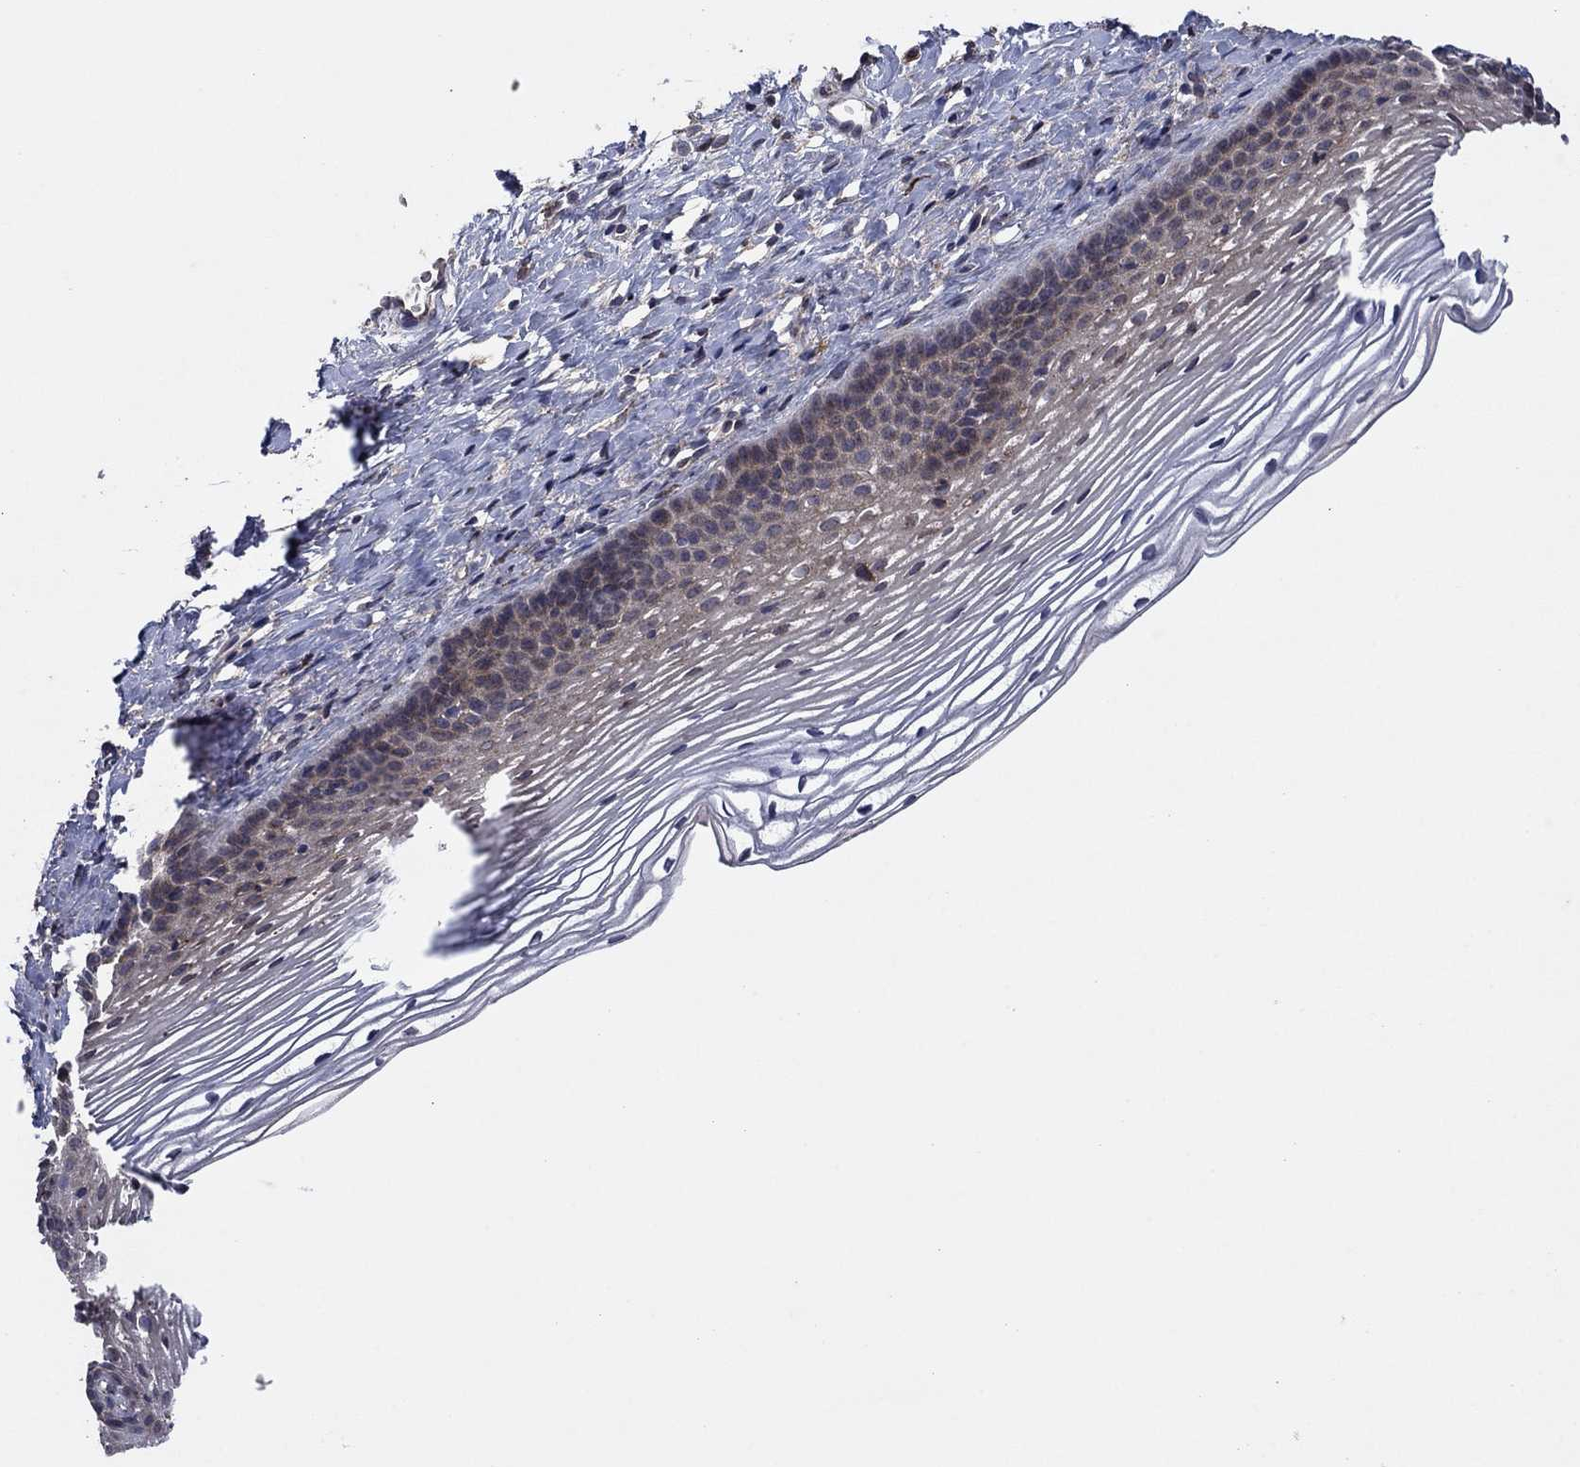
{"staining": {"intensity": "weak", "quantity": "<25%", "location": "cytoplasmic/membranous"}, "tissue": "cervix", "cell_type": "Squamous epithelial cells", "image_type": "normal", "snomed": [{"axis": "morphology", "description": "Normal tissue, NOS"}, {"axis": "topography", "description": "Cervix"}], "caption": "Immunohistochemistry histopathology image of benign cervix stained for a protein (brown), which demonstrates no positivity in squamous epithelial cells.", "gene": "MEA1", "patient": {"sex": "female", "age": 39}}